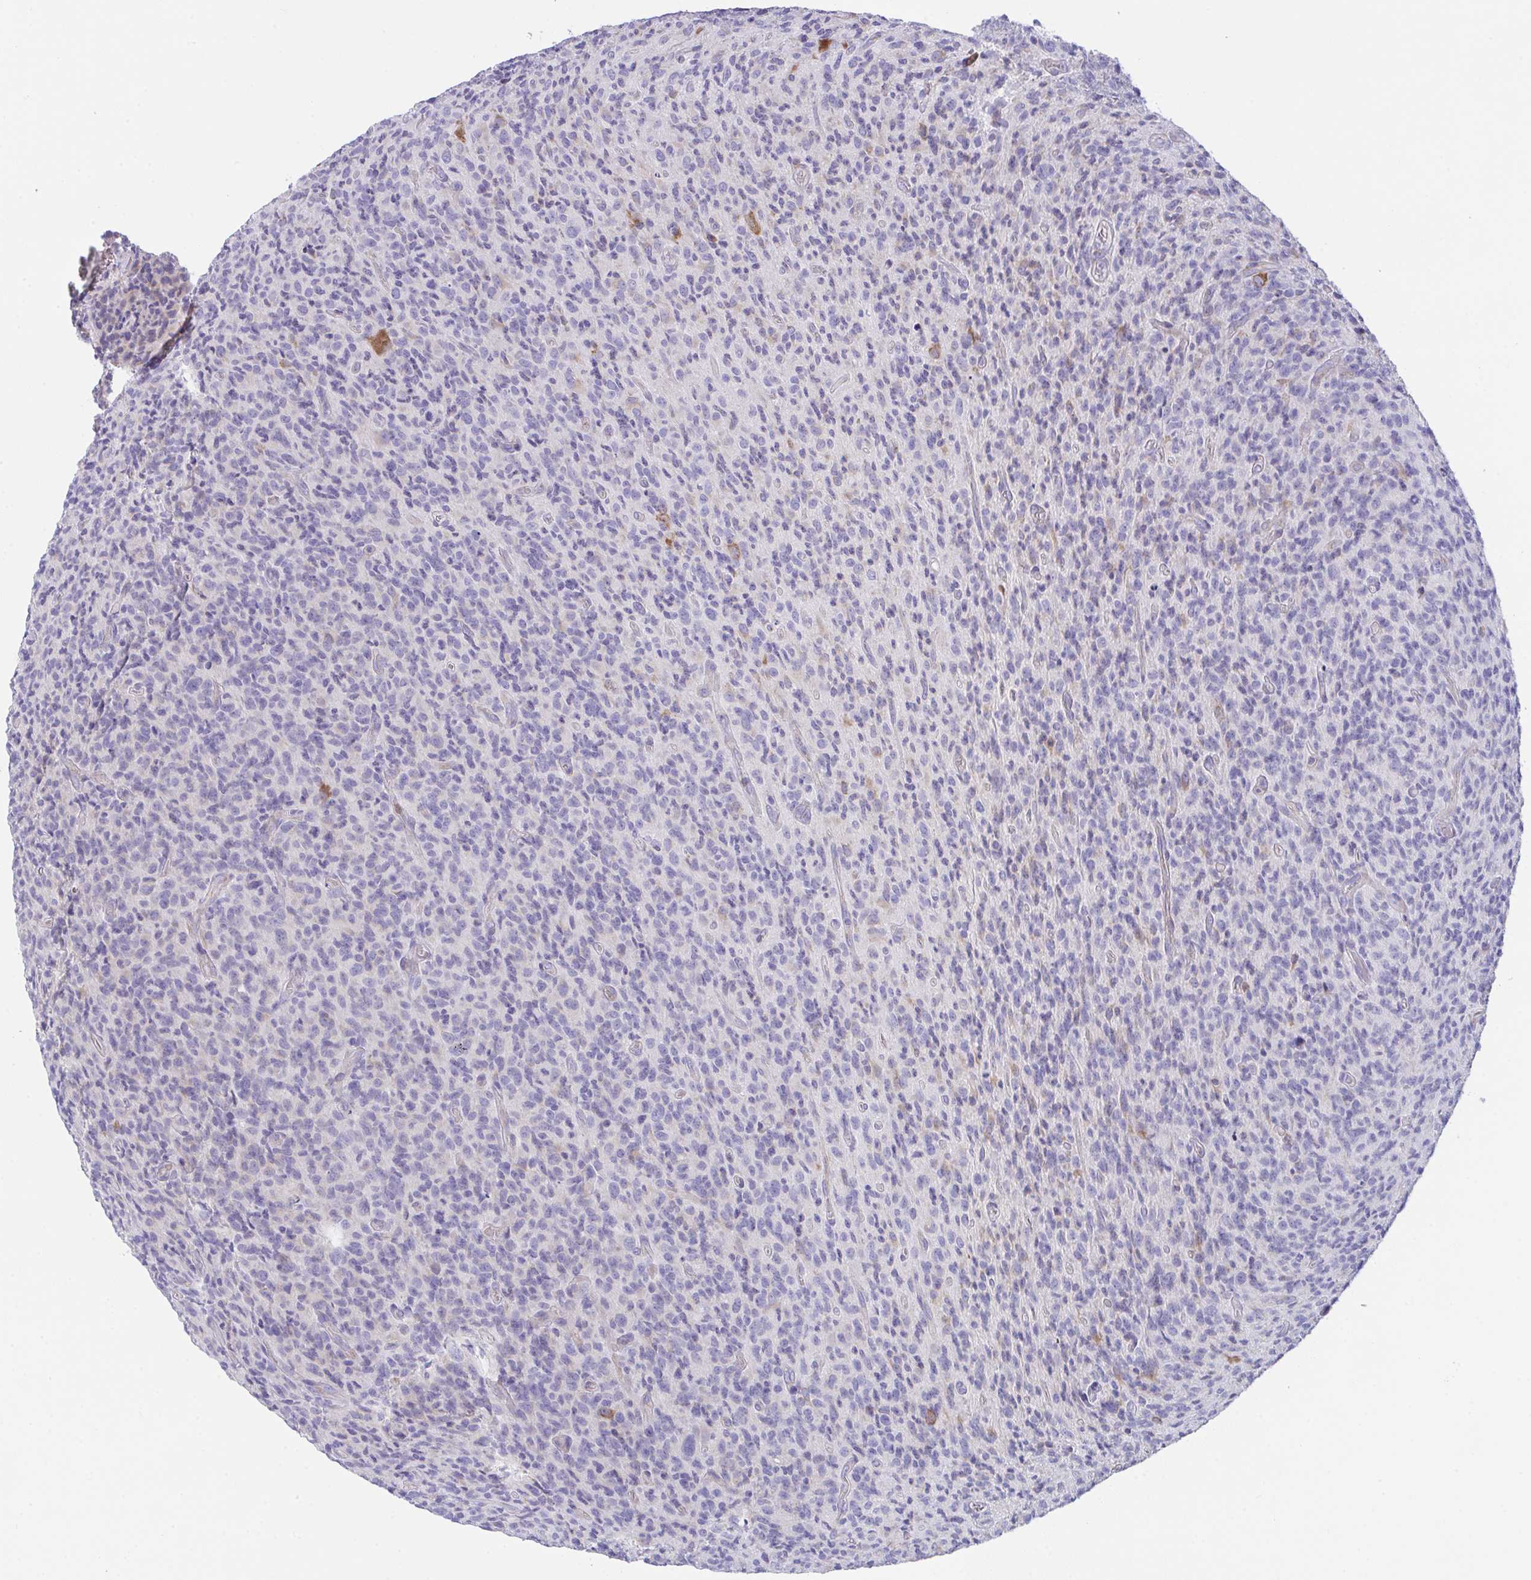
{"staining": {"intensity": "weak", "quantity": "<25%", "location": "cytoplasmic/membranous"}, "tissue": "glioma", "cell_type": "Tumor cells", "image_type": "cancer", "snomed": [{"axis": "morphology", "description": "Glioma, malignant, High grade"}, {"axis": "topography", "description": "Brain"}], "caption": "Malignant high-grade glioma stained for a protein using IHC demonstrates no positivity tumor cells.", "gene": "MIA3", "patient": {"sex": "male", "age": 76}}